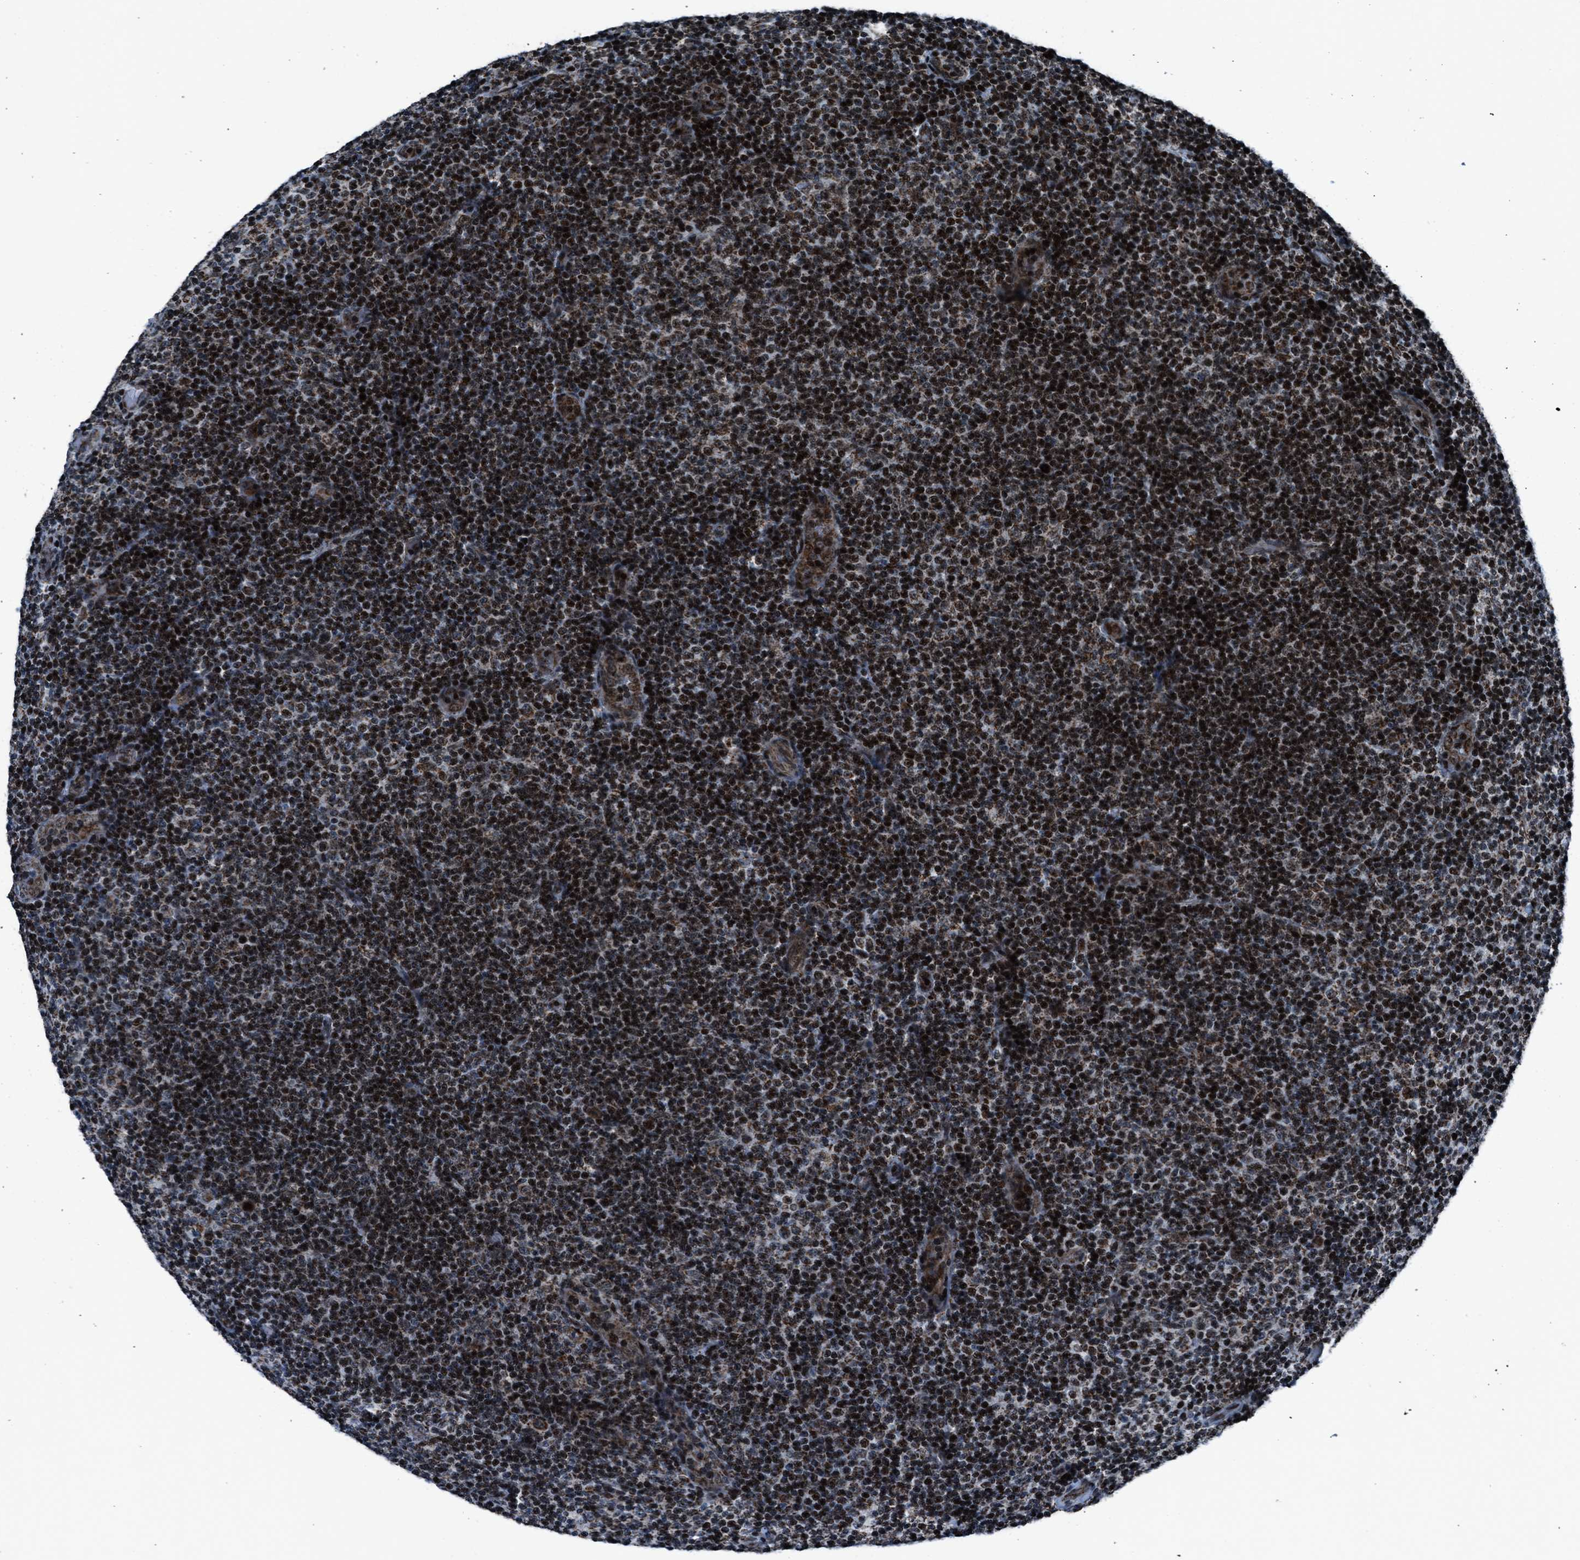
{"staining": {"intensity": "strong", "quantity": ">75%", "location": "nuclear"}, "tissue": "lymphoma", "cell_type": "Tumor cells", "image_type": "cancer", "snomed": [{"axis": "morphology", "description": "Malignant lymphoma, non-Hodgkin's type, Low grade"}, {"axis": "topography", "description": "Lymph node"}], "caption": "Immunohistochemistry (DAB) staining of human lymphoma shows strong nuclear protein positivity in about >75% of tumor cells.", "gene": "MORC3", "patient": {"sex": "male", "age": 83}}